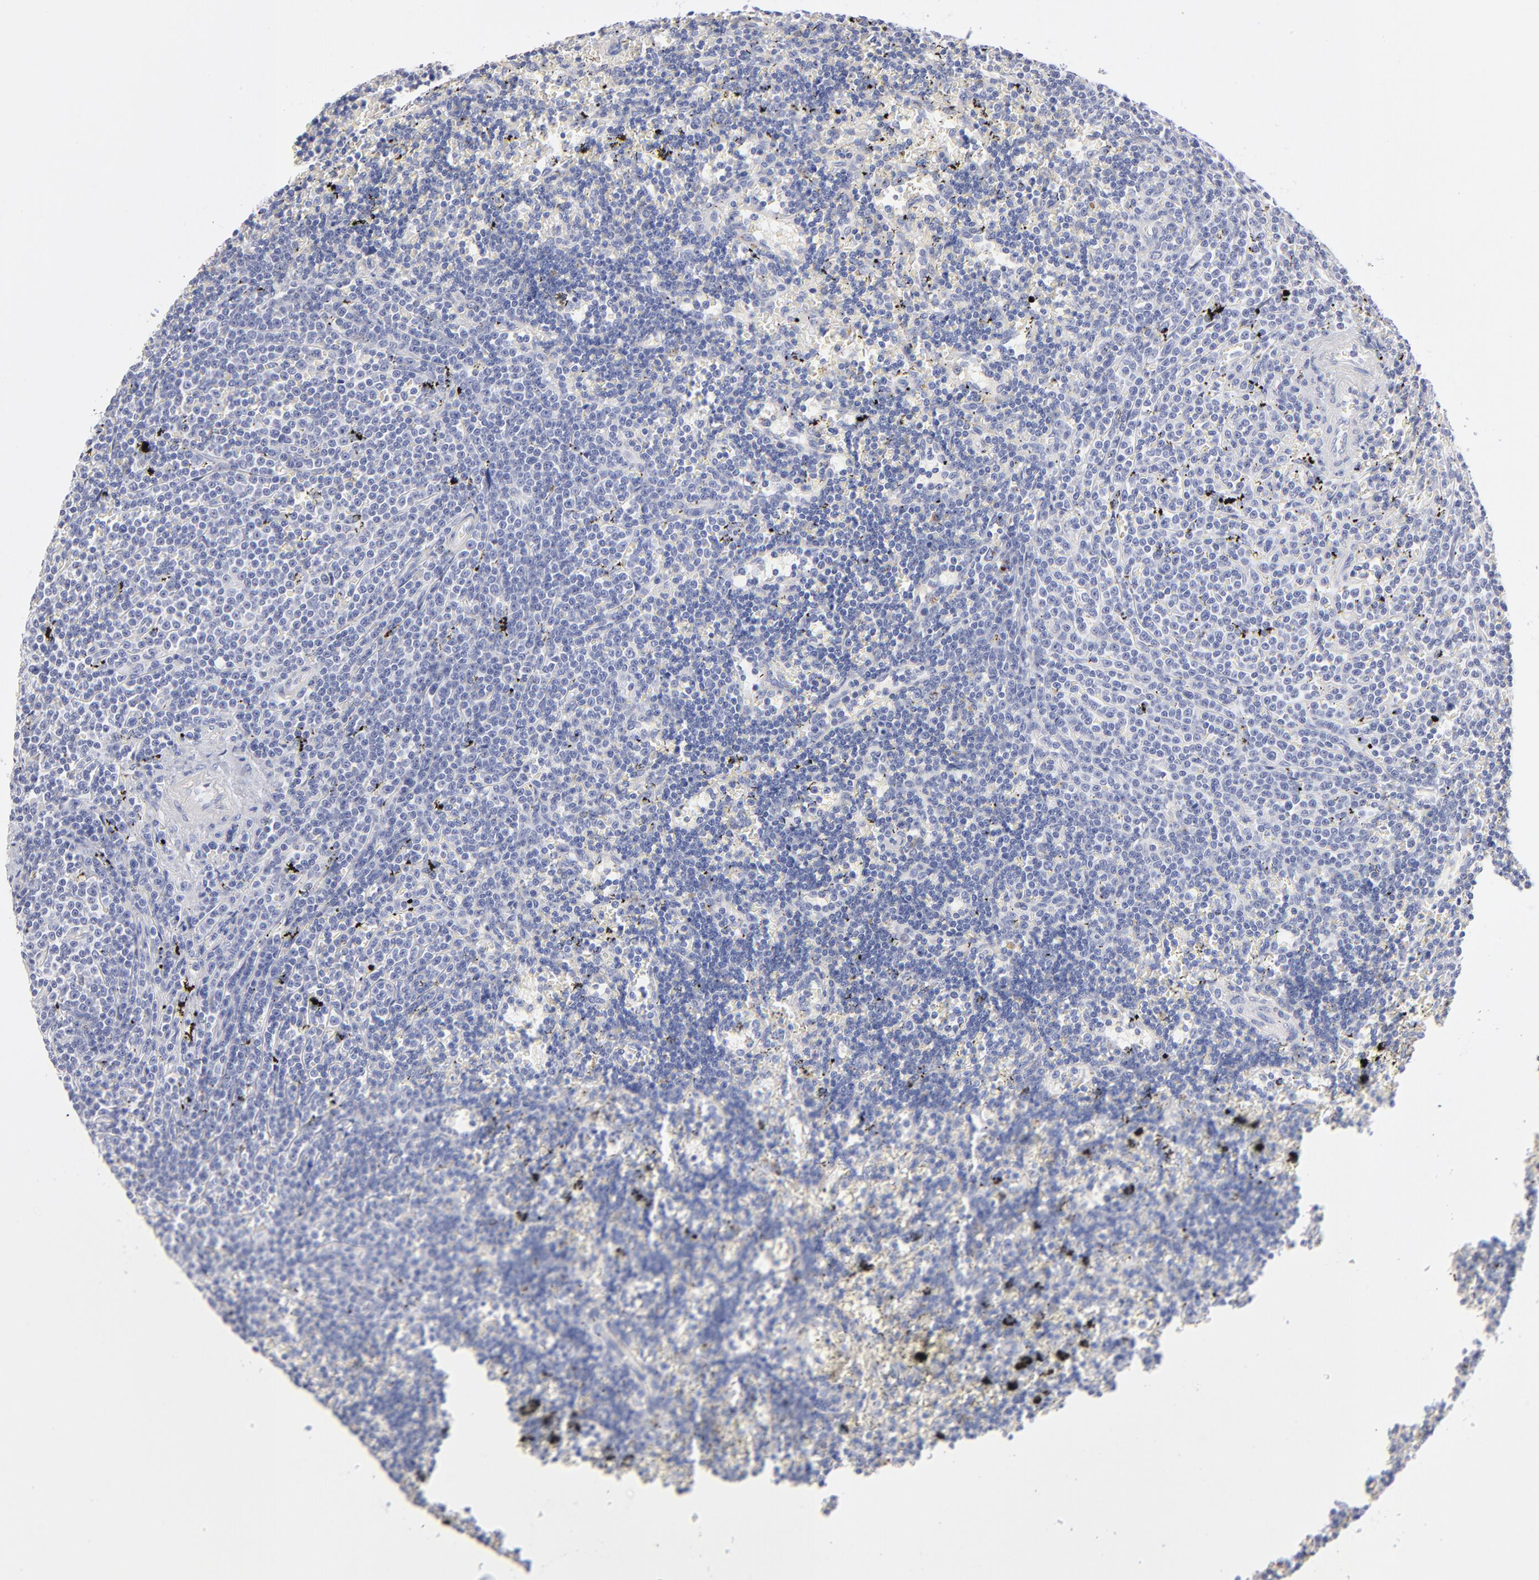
{"staining": {"intensity": "negative", "quantity": "none", "location": "none"}, "tissue": "lymphoma", "cell_type": "Tumor cells", "image_type": "cancer", "snomed": [{"axis": "morphology", "description": "Malignant lymphoma, non-Hodgkin's type, Low grade"}, {"axis": "topography", "description": "Spleen"}], "caption": "This photomicrograph is of lymphoma stained with immunohistochemistry (IHC) to label a protein in brown with the nuclei are counter-stained blue. There is no positivity in tumor cells. Nuclei are stained in blue.", "gene": "TST", "patient": {"sex": "male", "age": 60}}